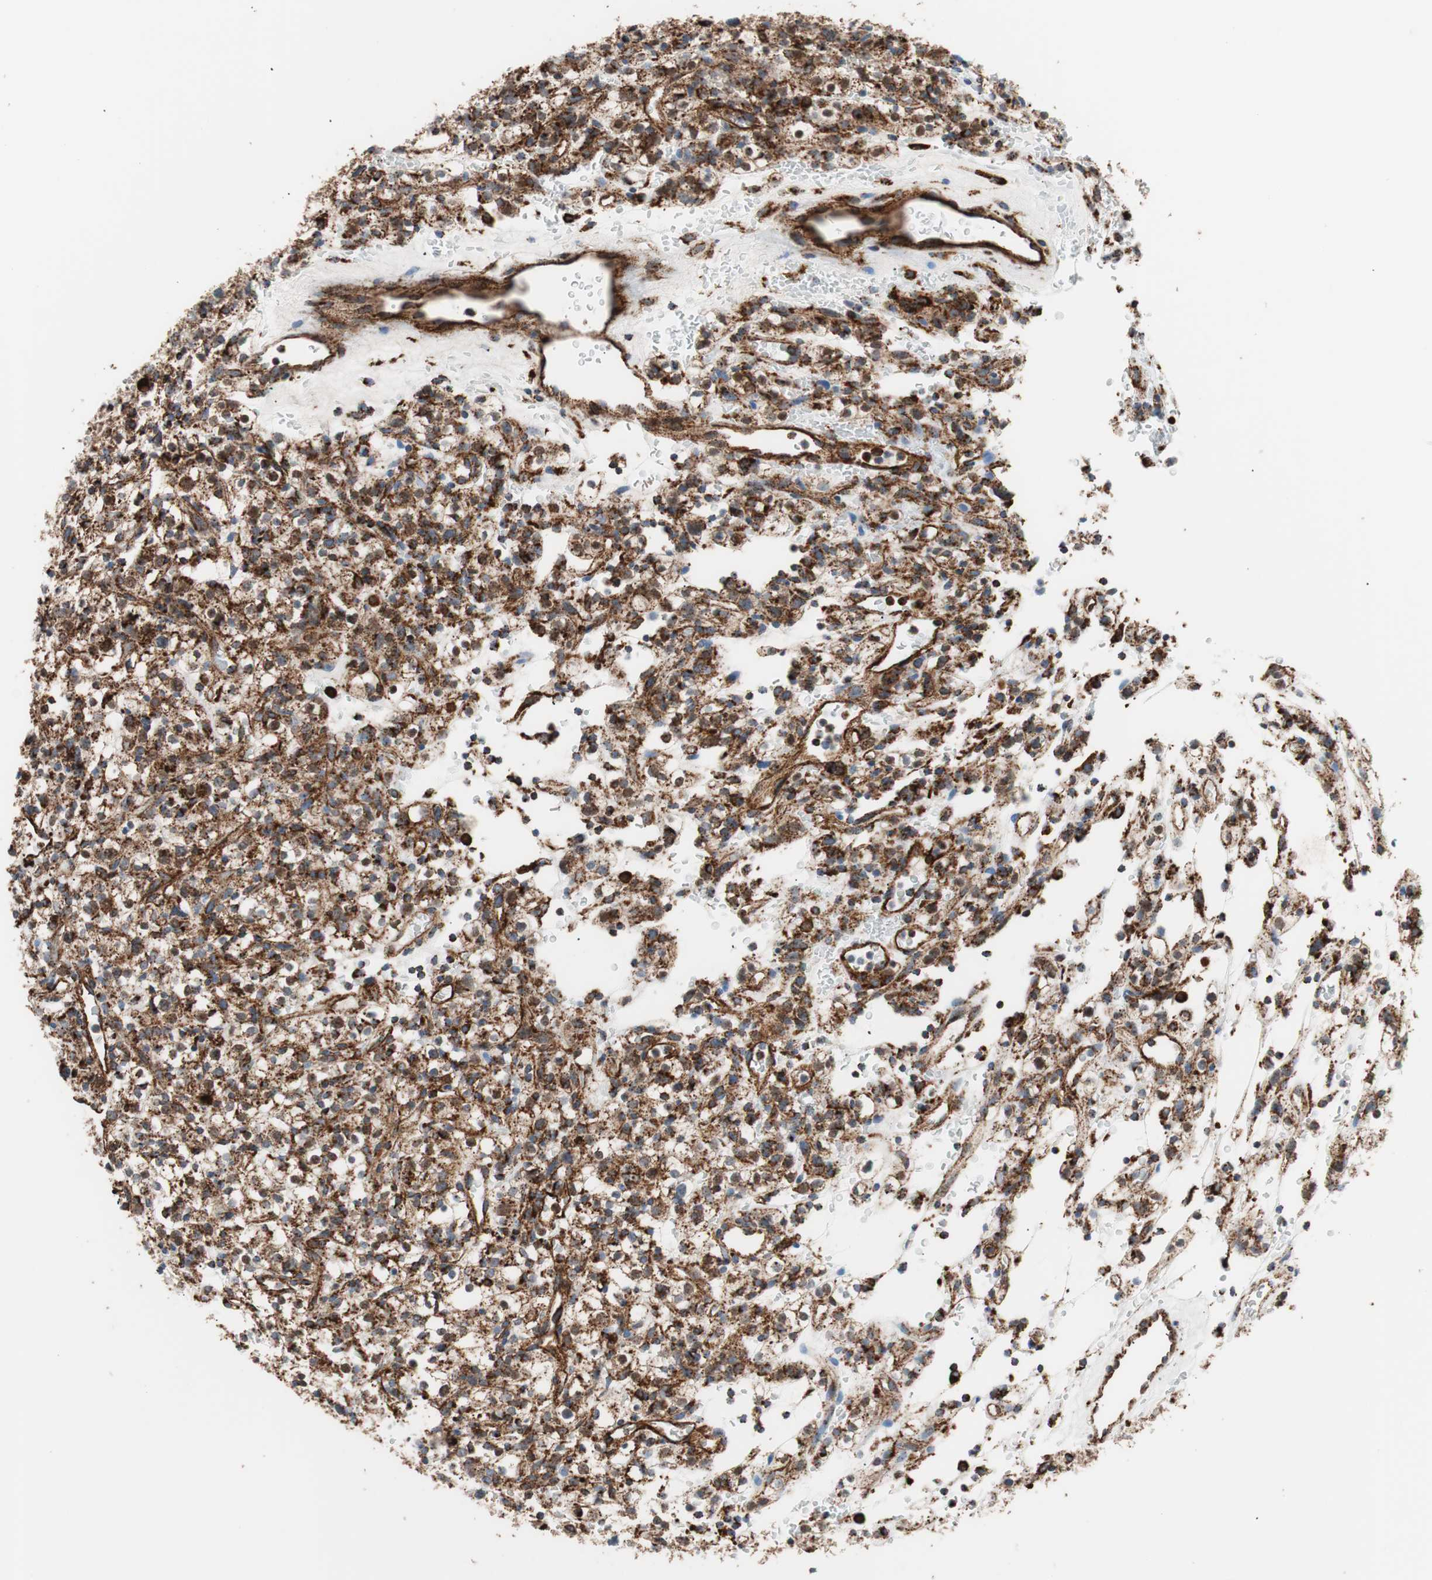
{"staining": {"intensity": "strong", "quantity": ">75%", "location": "cytoplasmic/membranous"}, "tissue": "renal cancer", "cell_type": "Tumor cells", "image_type": "cancer", "snomed": [{"axis": "morphology", "description": "Normal tissue, NOS"}, {"axis": "morphology", "description": "Adenocarcinoma, NOS"}, {"axis": "topography", "description": "Kidney"}], "caption": "A high amount of strong cytoplasmic/membranous expression is appreciated in approximately >75% of tumor cells in renal cancer tissue. (brown staining indicates protein expression, while blue staining denotes nuclei).", "gene": "LAMP1", "patient": {"sex": "female", "age": 72}}